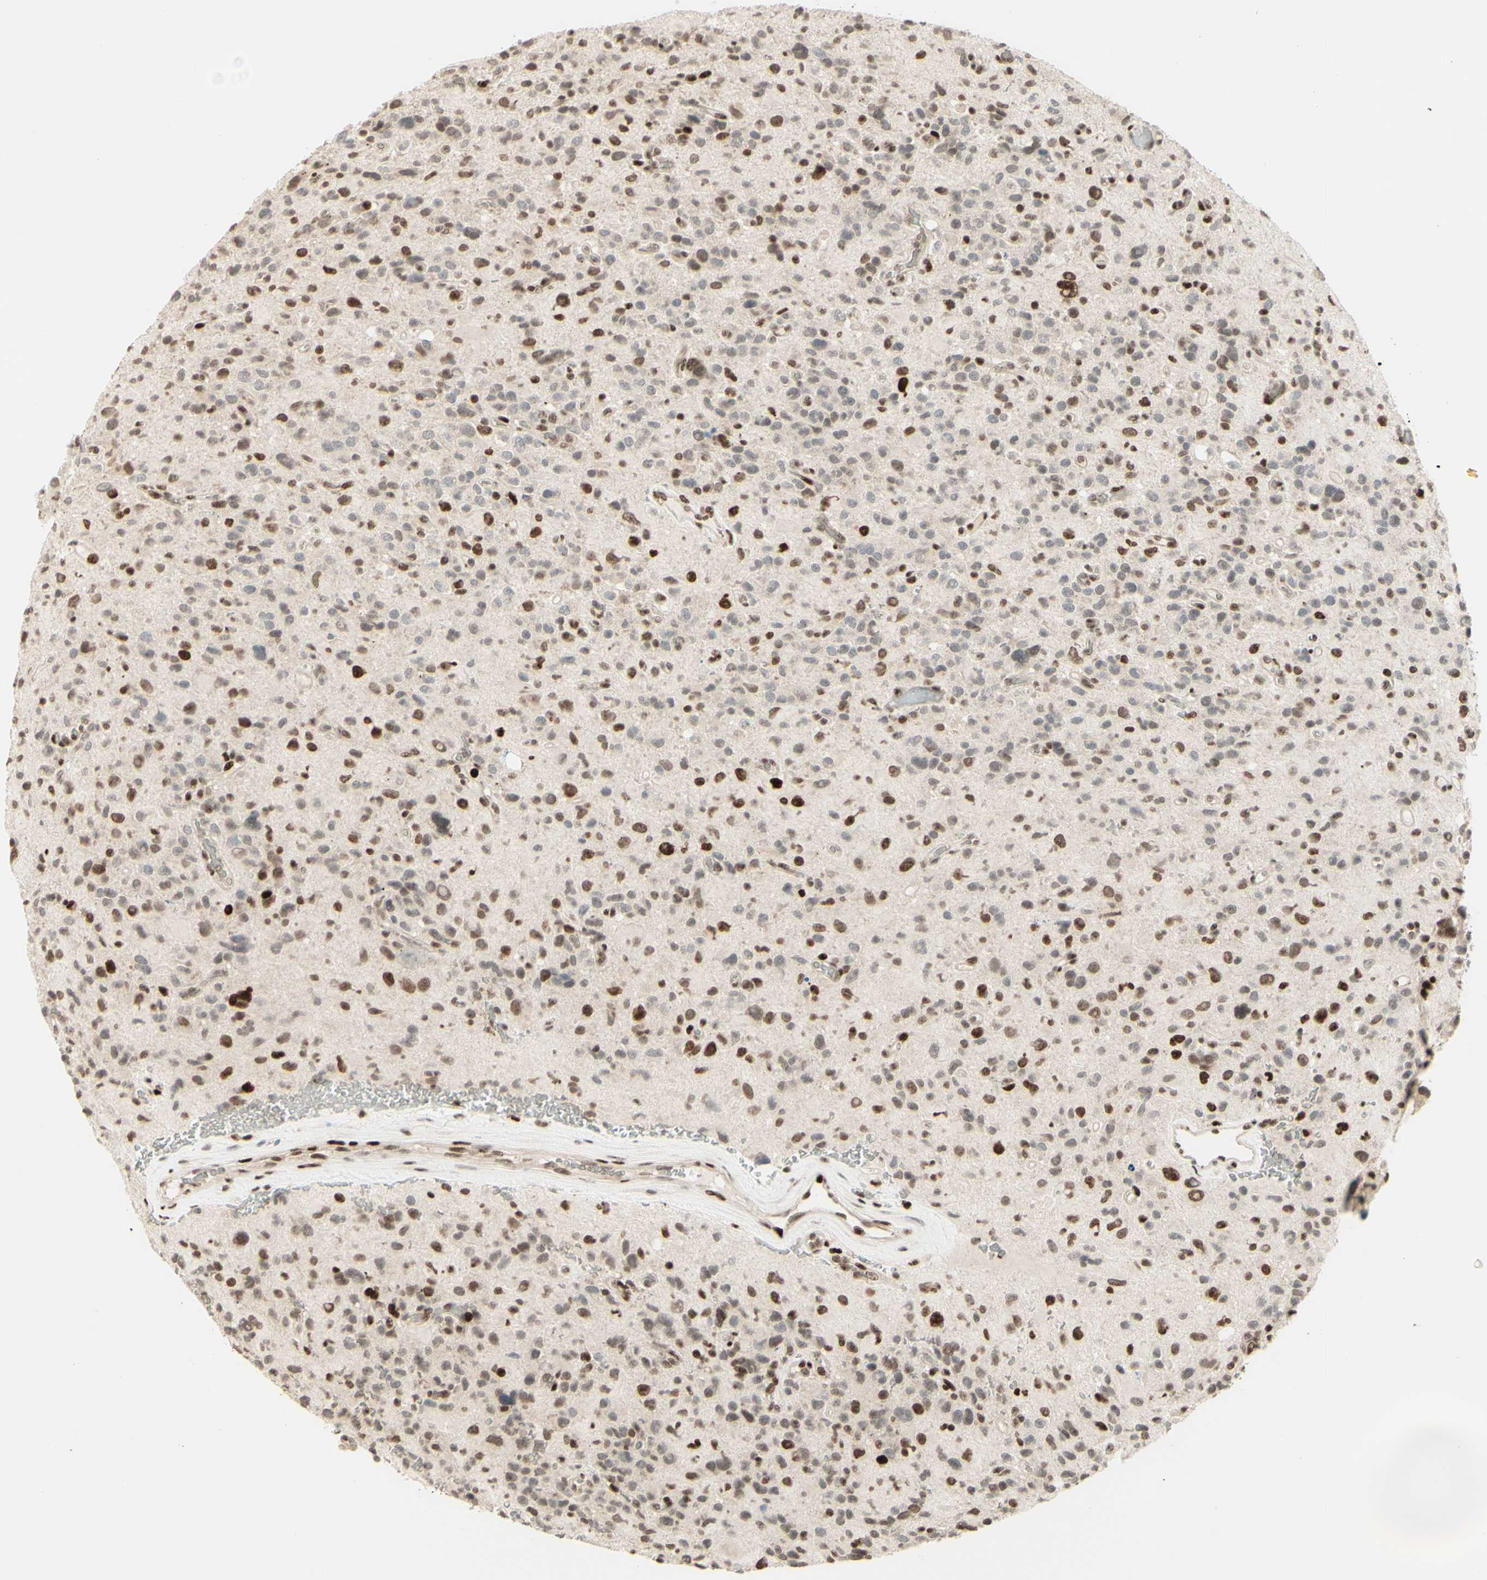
{"staining": {"intensity": "moderate", "quantity": "25%-75%", "location": "nuclear"}, "tissue": "glioma", "cell_type": "Tumor cells", "image_type": "cancer", "snomed": [{"axis": "morphology", "description": "Glioma, malignant, High grade"}, {"axis": "topography", "description": "Brain"}], "caption": "A brown stain labels moderate nuclear expression of a protein in malignant high-grade glioma tumor cells. The staining is performed using DAB brown chromogen to label protein expression. The nuclei are counter-stained blue using hematoxylin.", "gene": "CDKL5", "patient": {"sex": "male", "age": 48}}